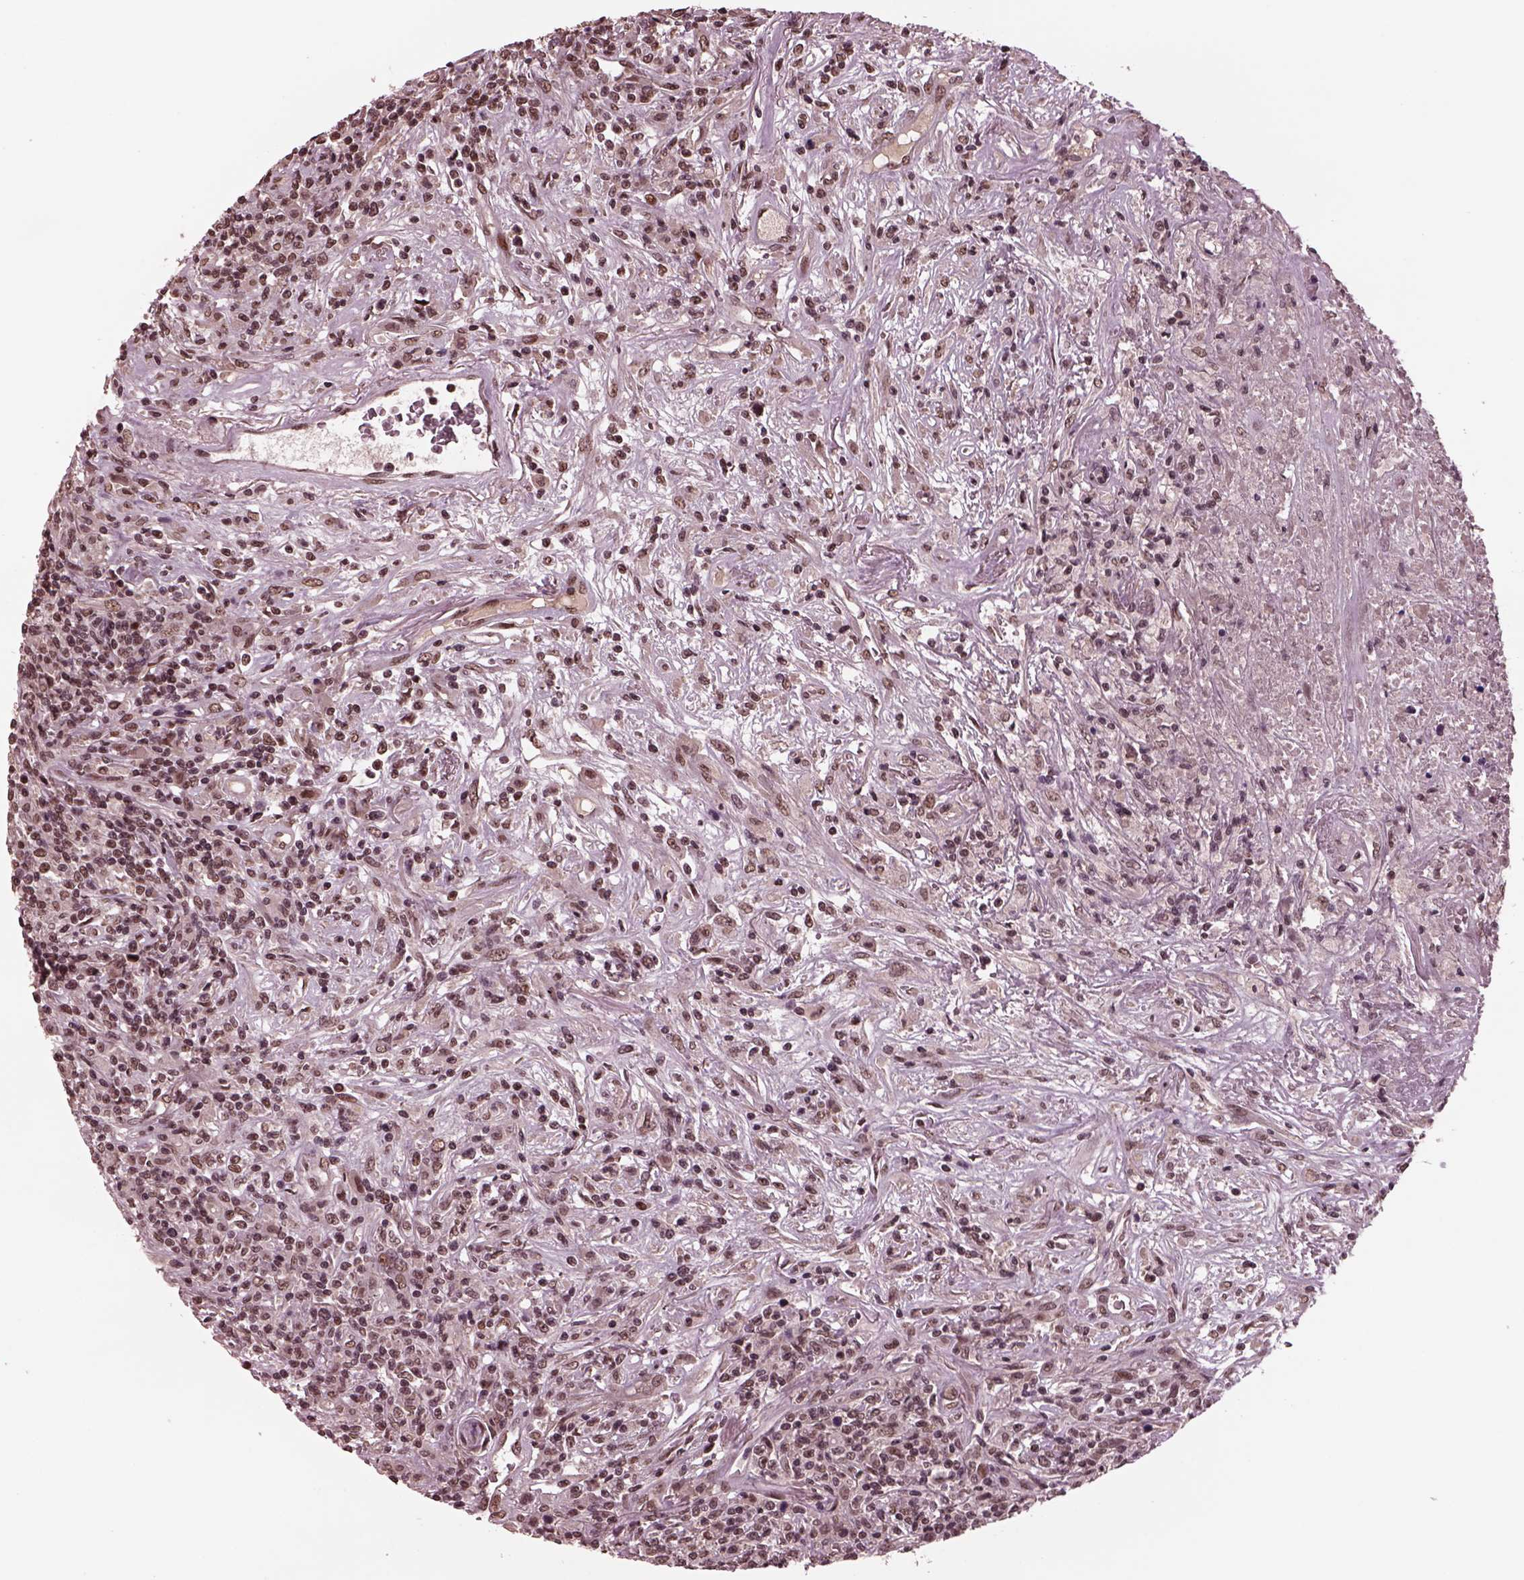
{"staining": {"intensity": "weak", "quantity": "25%-75%", "location": "nuclear"}, "tissue": "lymphoma", "cell_type": "Tumor cells", "image_type": "cancer", "snomed": [{"axis": "morphology", "description": "Malignant lymphoma, non-Hodgkin's type, High grade"}, {"axis": "topography", "description": "Lung"}], "caption": "A micrograph showing weak nuclear positivity in about 25%-75% of tumor cells in malignant lymphoma, non-Hodgkin's type (high-grade), as visualized by brown immunohistochemical staining.", "gene": "NAP1L5", "patient": {"sex": "male", "age": 79}}